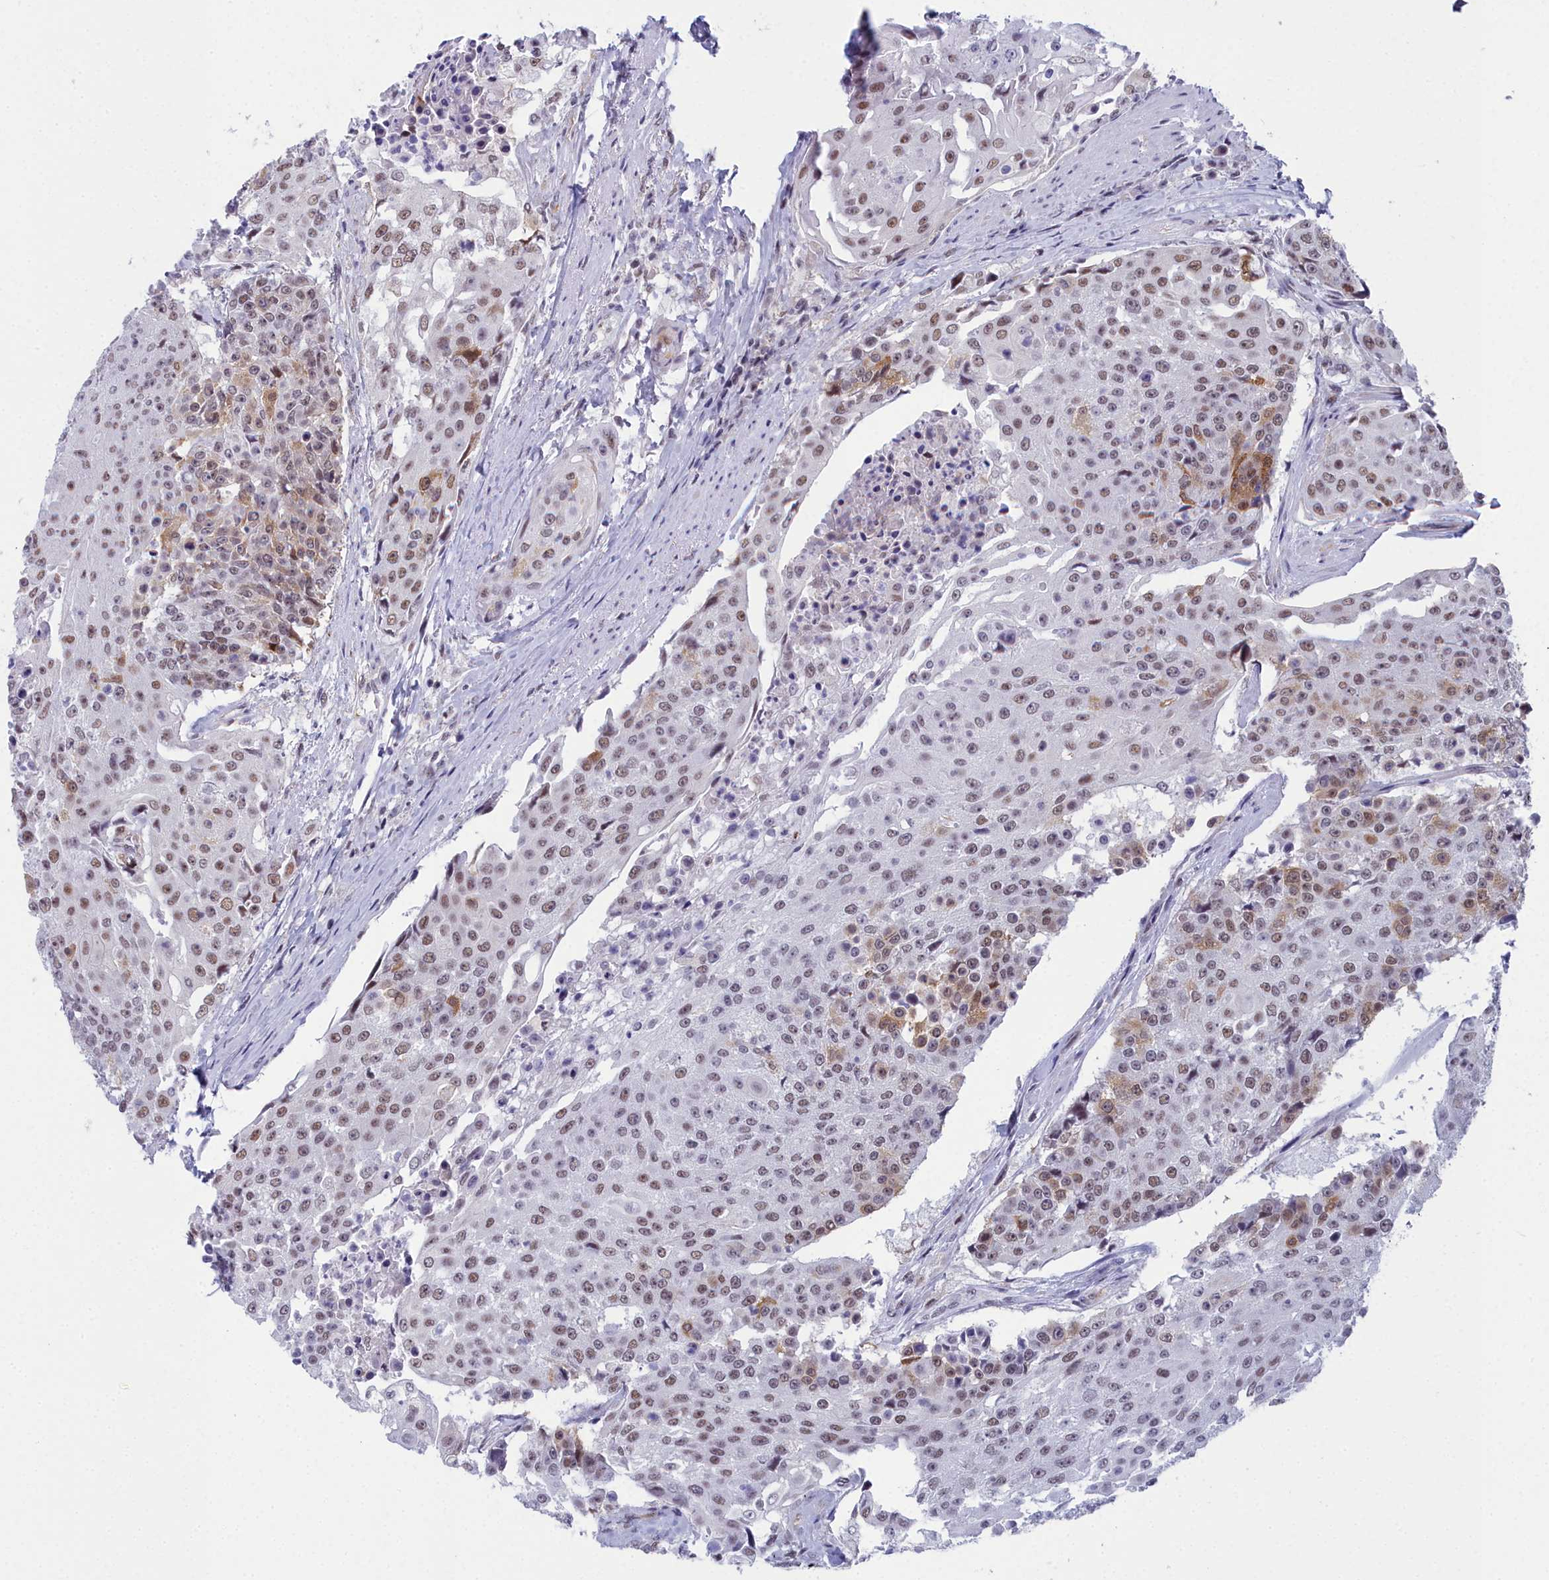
{"staining": {"intensity": "moderate", "quantity": "25%-75%", "location": "cytoplasmic/membranous,nuclear"}, "tissue": "urothelial cancer", "cell_type": "Tumor cells", "image_type": "cancer", "snomed": [{"axis": "morphology", "description": "Urothelial carcinoma, High grade"}, {"axis": "topography", "description": "Urinary bladder"}], "caption": "Tumor cells reveal moderate cytoplasmic/membranous and nuclear positivity in approximately 25%-75% of cells in urothelial carcinoma (high-grade). The staining was performed using DAB (3,3'-diaminobenzidine), with brown indicating positive protein expression. Nuclei are stained blue with hematoxylin.", "gene": "CCDC97", "patient": {"sex": "female", "age": 63}}